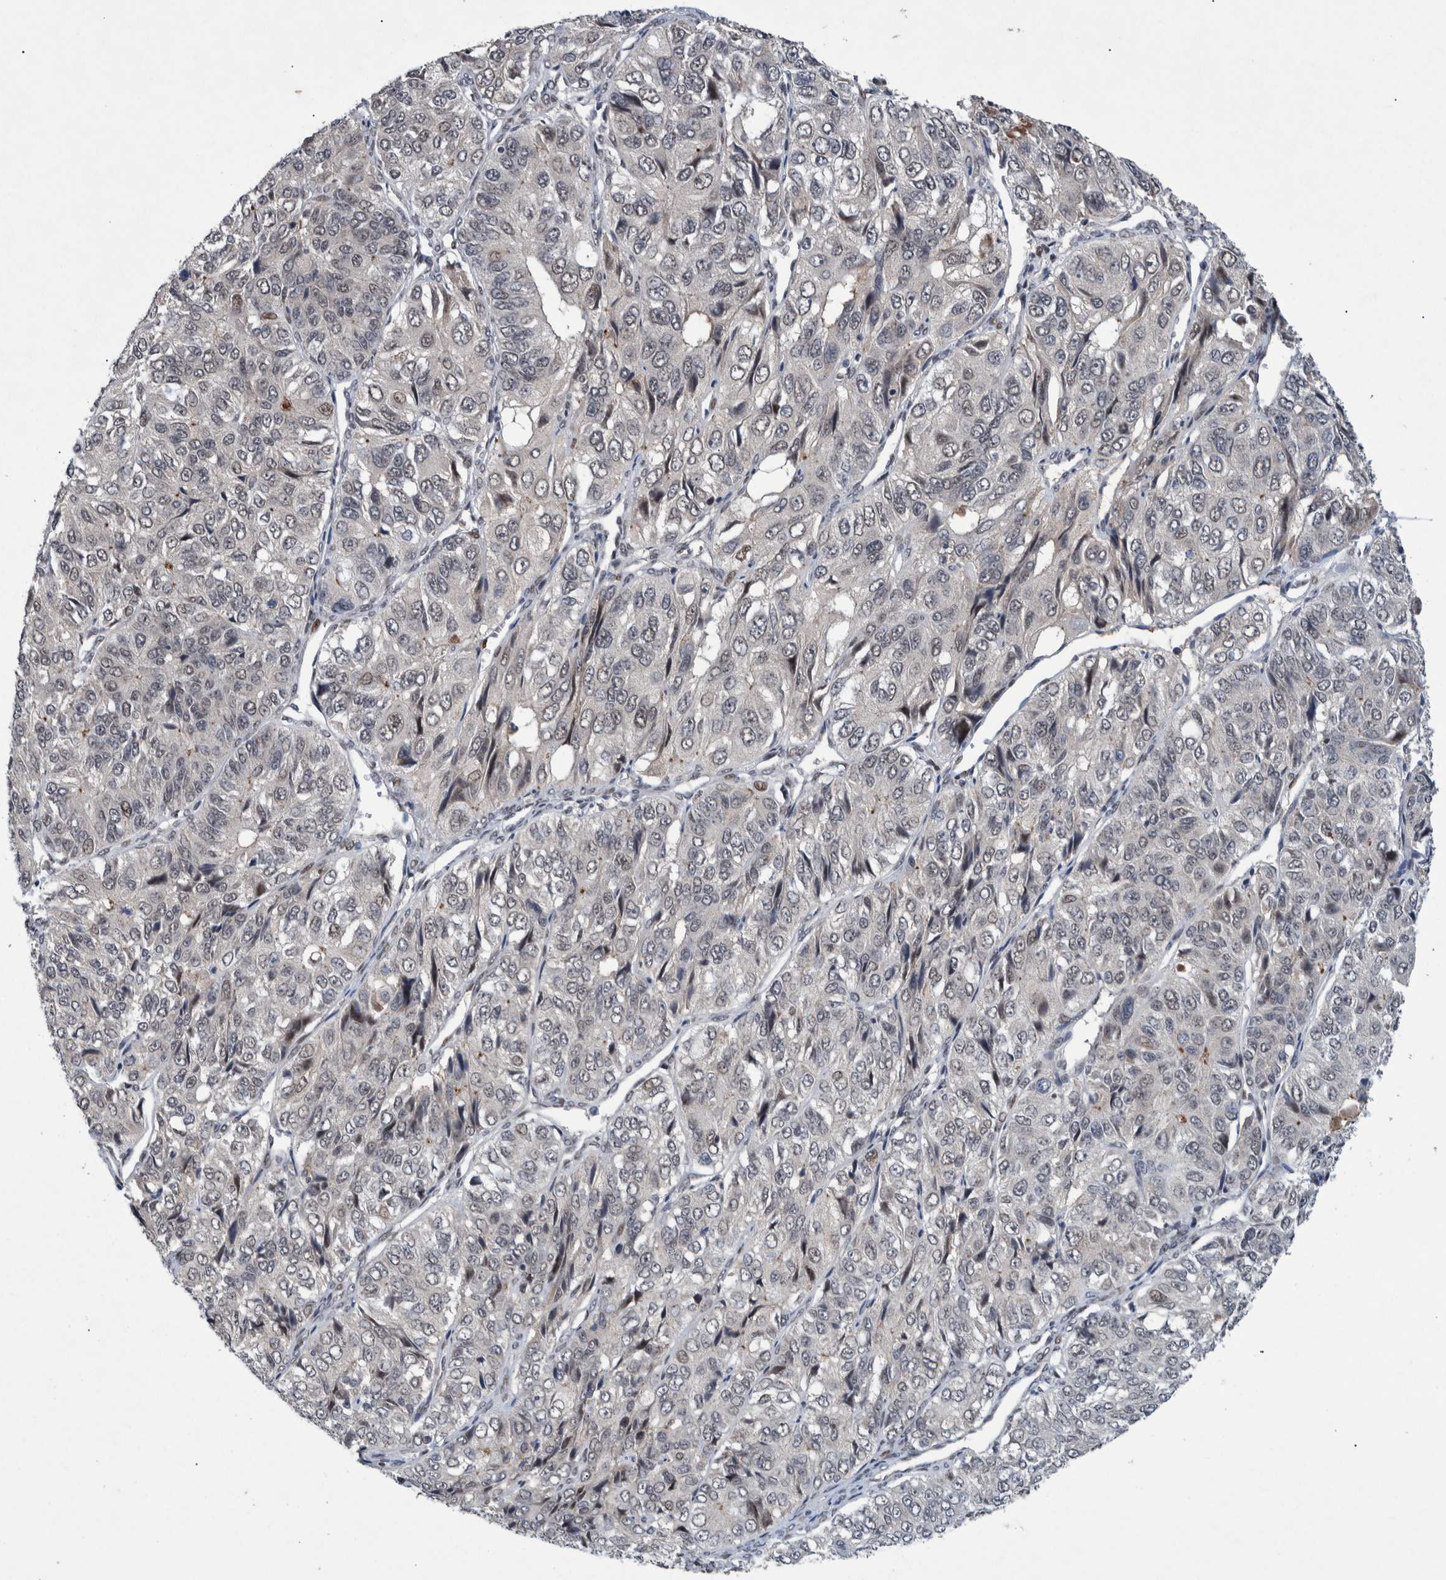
{"staining": {"intensity": "weak", "quantity": "<25%", "location": "nuclear"}, "tissue": "ovarian cancer", "cell_type": "Tumor cells", "image_type": "cancer", "snomed": [{"axis": "morphology", "description": "Carcinoma, endometroid"}, {"axis": "topography", "description": "Ovary"}], "caption": "This is a micrograph of immunohistochemistry staining of ovarian cancer (endometroid carcinoma), which shows no expression in tumor cells.", "gene": "ESRP1", "patient": {"sex": "female", "age": 51}}